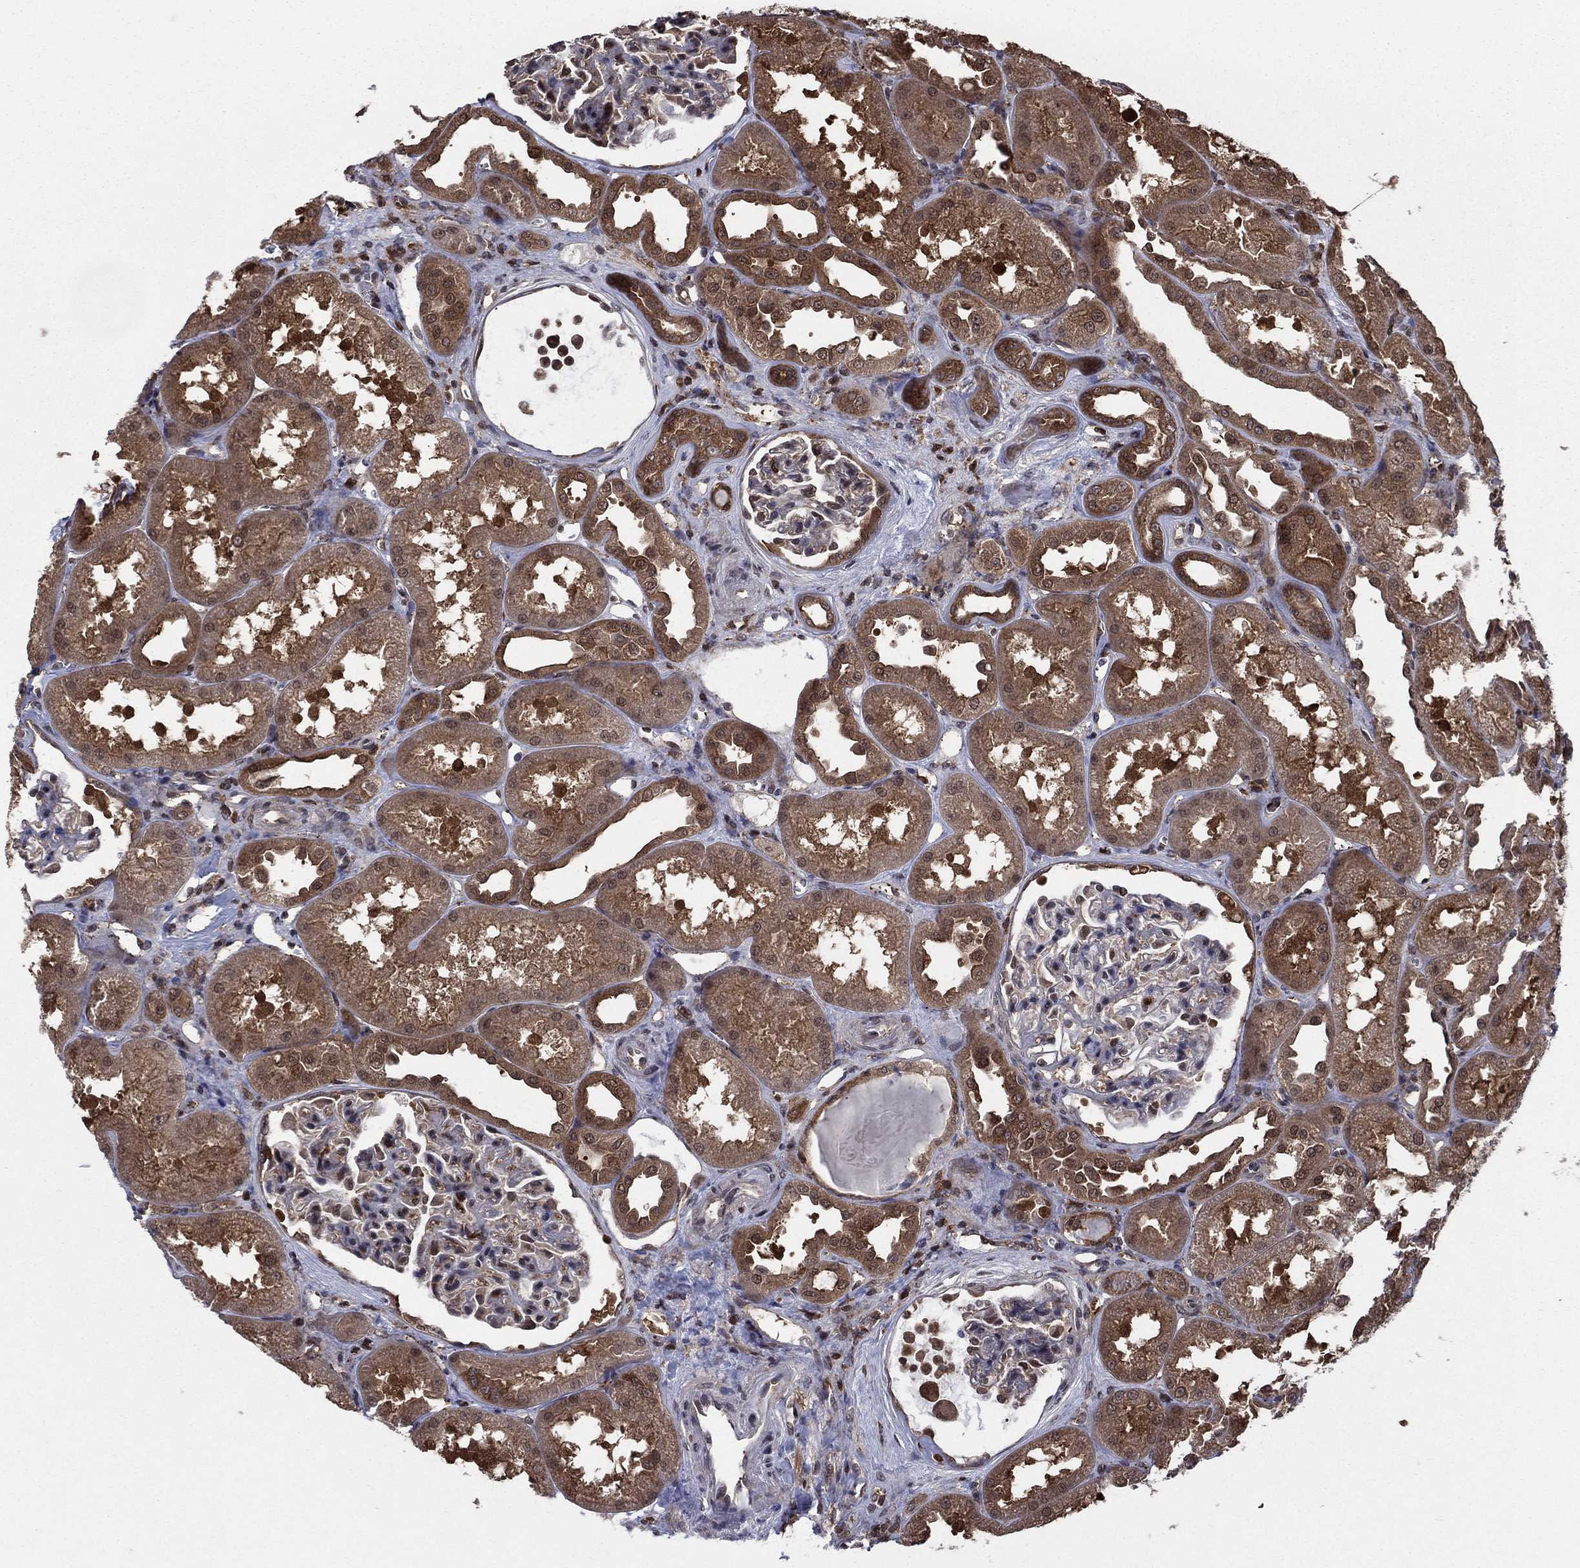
{"staining": {"intensity": "moderate", "quantity": "<25%", "location": "cytoplasmic/membranous"}, "tissue": "kidney", "cell_type": "Cells in glomeruli", "image_type": "normal", "snomed": [{"axis": "morphology", "description": "Normal tissue, NOS"}, {"axis": "topography", "description": "Kidney"}], "caption": "Kidney was stained to show a protein in brown. There is low levels of moderate cytoplasmic/membranous expression in approximately <25% of cells in glomeruli. (IHC, brightfield microscopy, high magnification).", "gene": "CACYBP", "patient": {"sex": "male", "age": 61}}